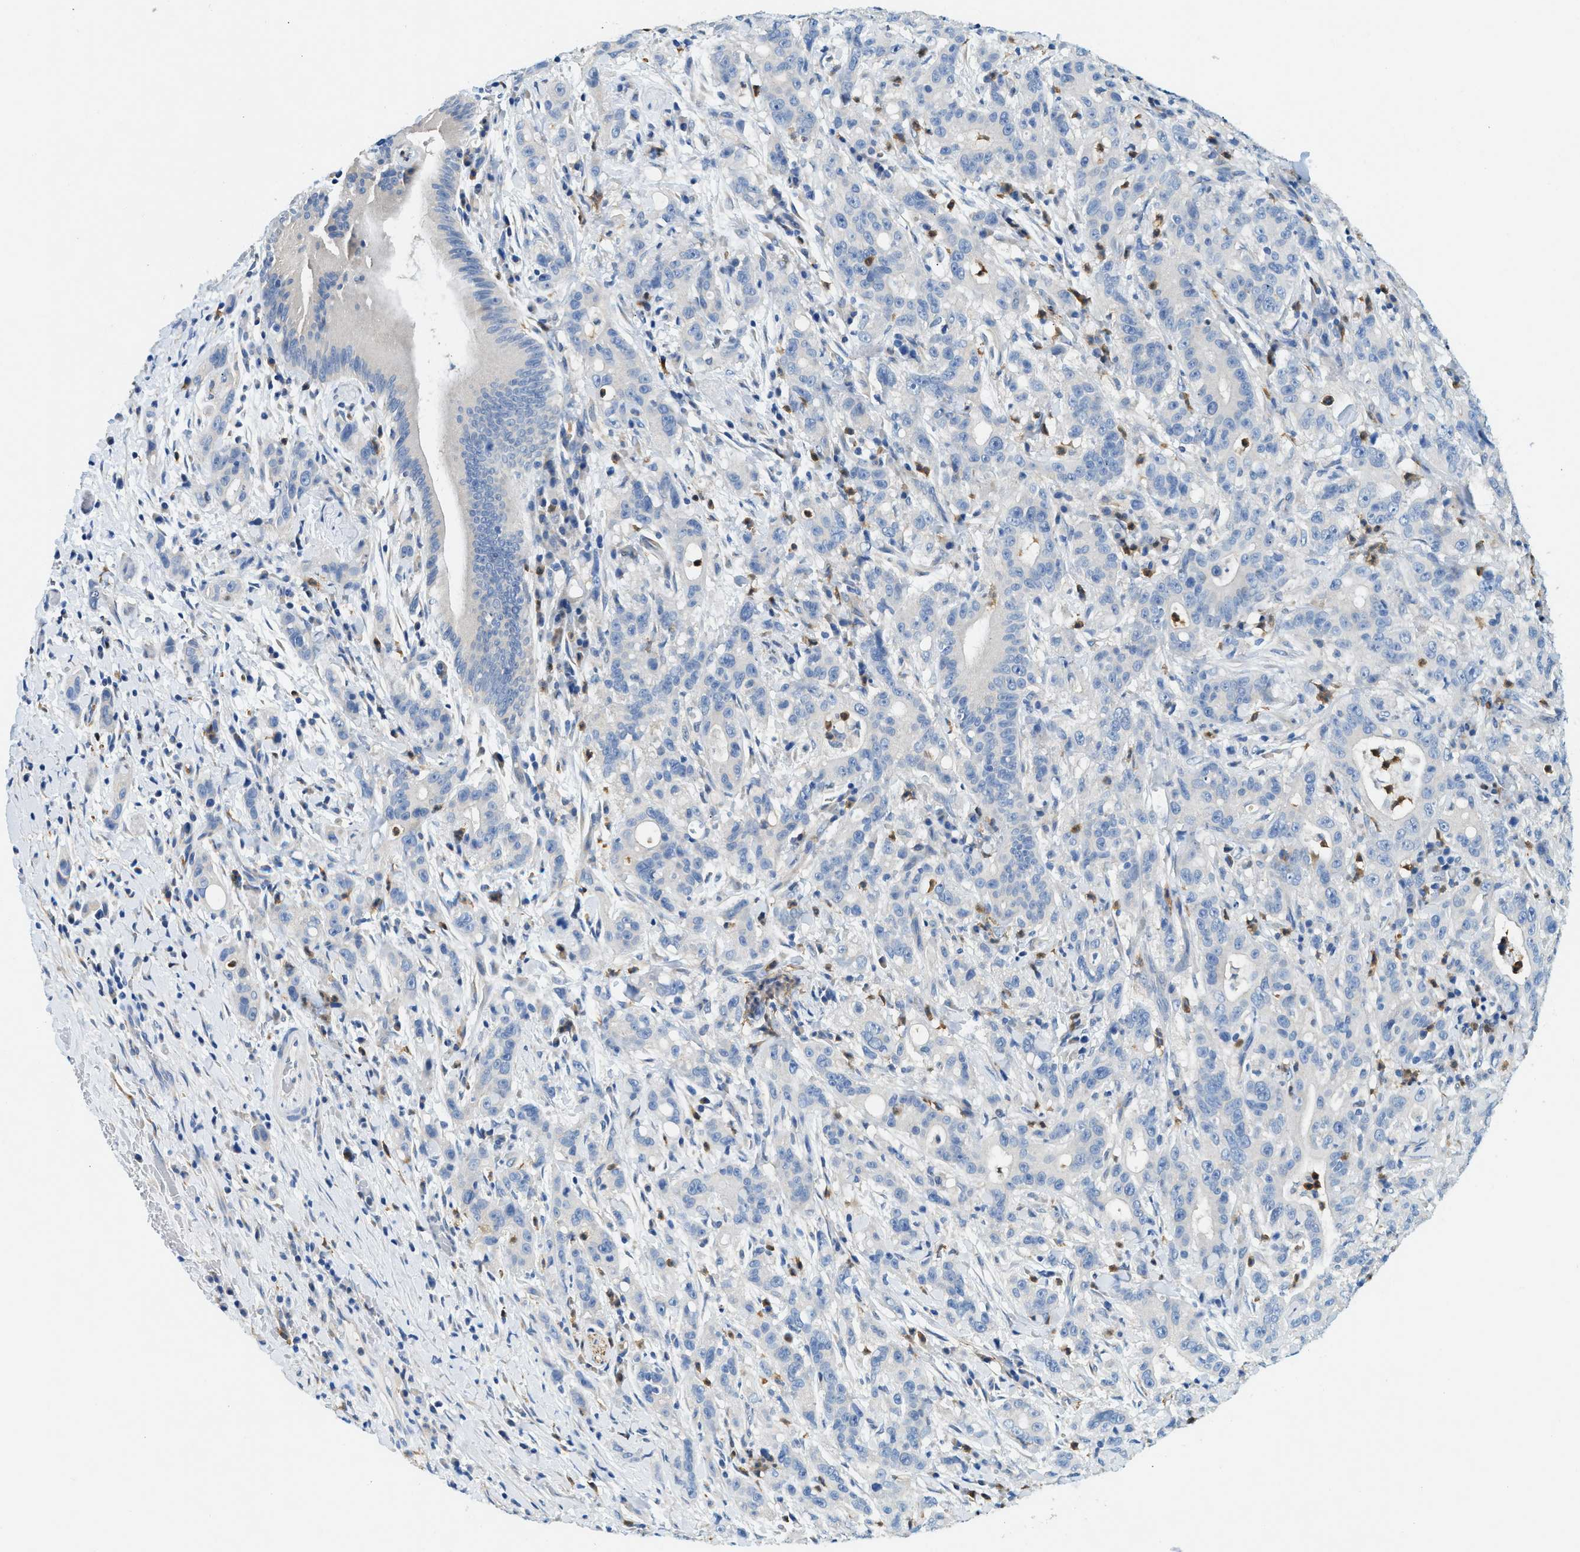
{"staining": {"intensity": "negative", "quantity": "none", "location": "none"}, "tissue": "liver cancer", "cell_type": "Tumor cells", "image_type": "cancer", "snomed": [{"axis": "morphology", "description": "Cholangiocarcinoma"}, {"axis": "topography", "description": "Liver"}], "caption": "Liver cancer (cholangiocarcinoma) was stained to show a protein in brown. There is no significant expression in tumor cells. (Brightfield microscopy of DAB immunohistochemistry at high magnification).", "gene": "ZDHHC13", "patient": {"sex": "female", "age": 38}}